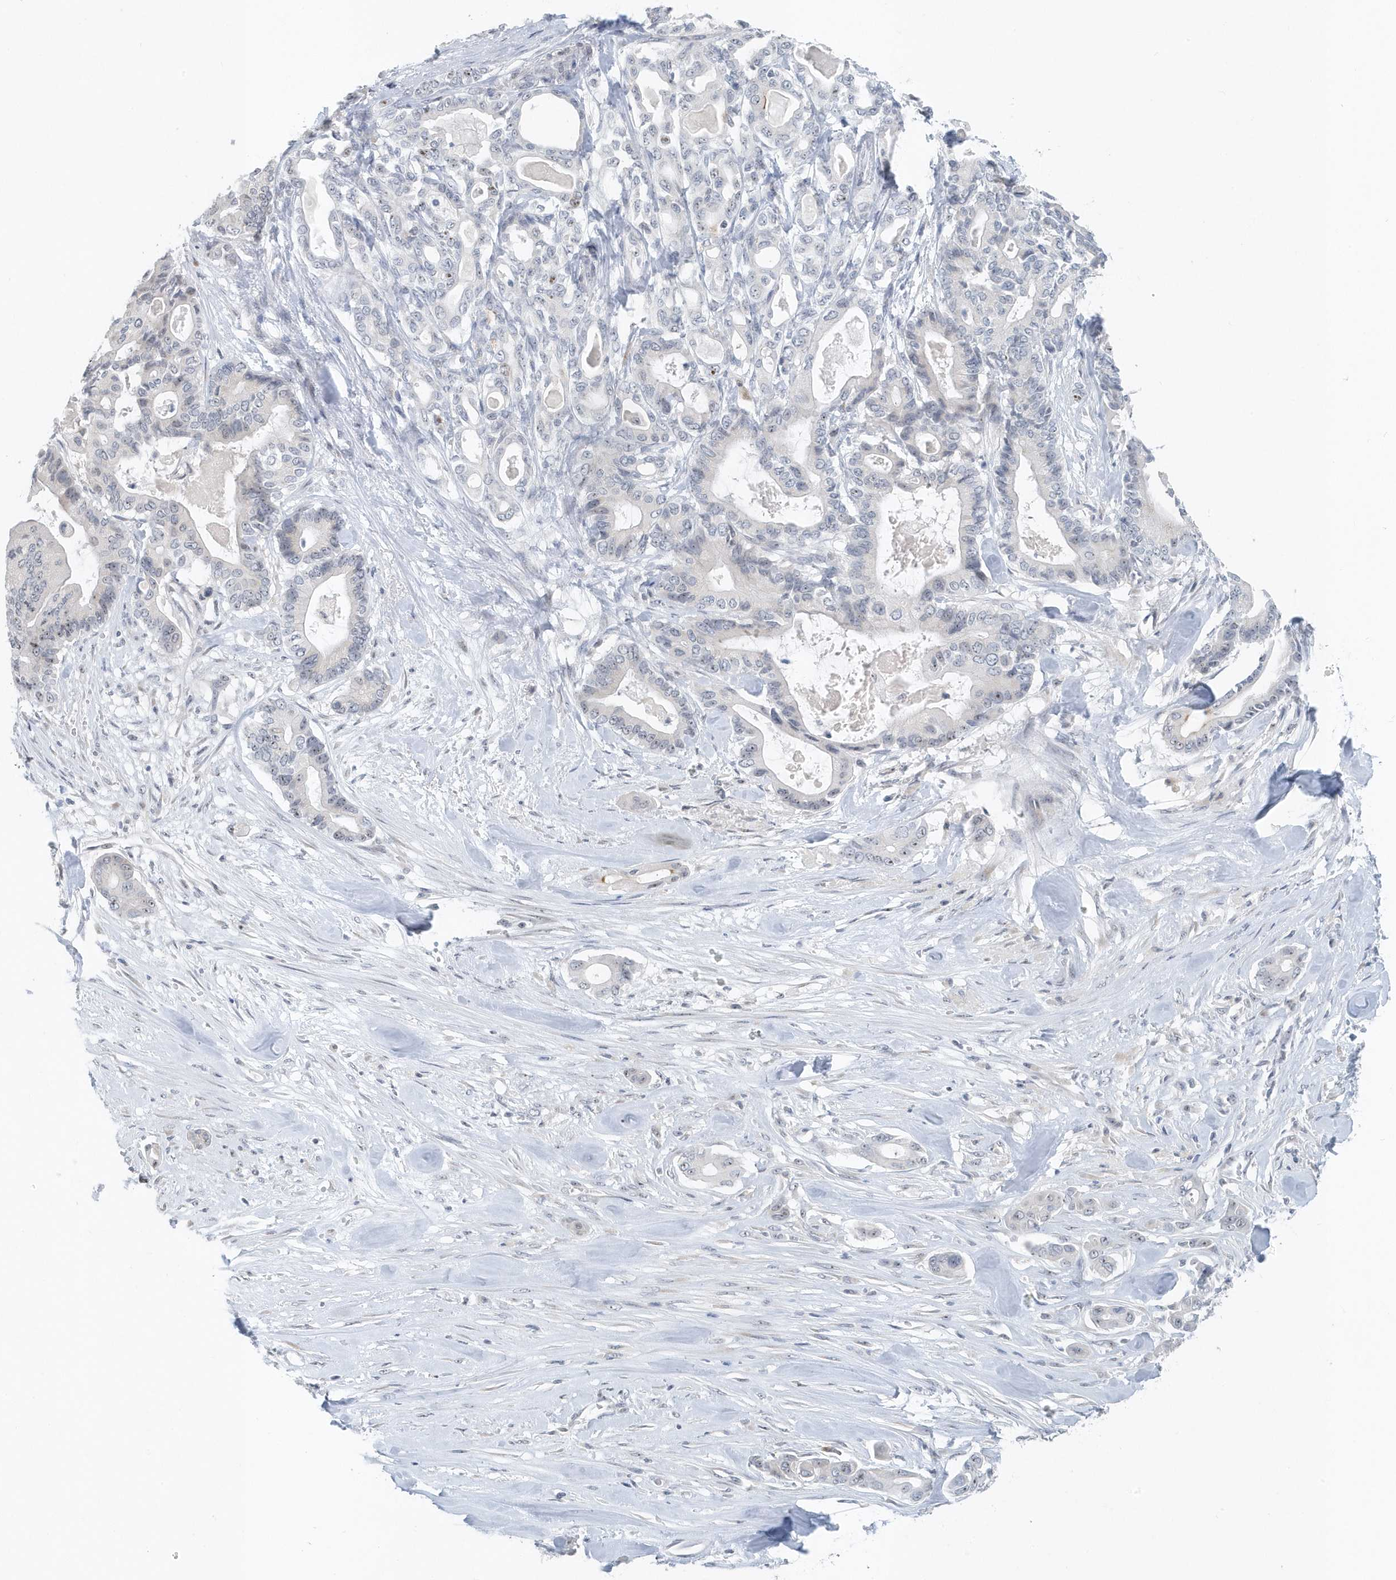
{"staining": {"intensity": "negative", "quantity": "none", "location": "none"}, "tissue": "pancreatic cancer", "cell_type": "Tumor cells", "image_type": "cancer", "snomed": [{"axis": "morphology", "description": "Adenocarcinoma, NOS"}, {"axis": "topography", "description": "Pancreas"}], "caption": "Immunohistochemistry photomicrograph of neoplastic tissue: pancreatic adenocarcinoma stained with DAB demonstrates no significant protein positivity in tumor cells.", "gene": "RPF2", "patient": {"sex": "male", "age": 63}}